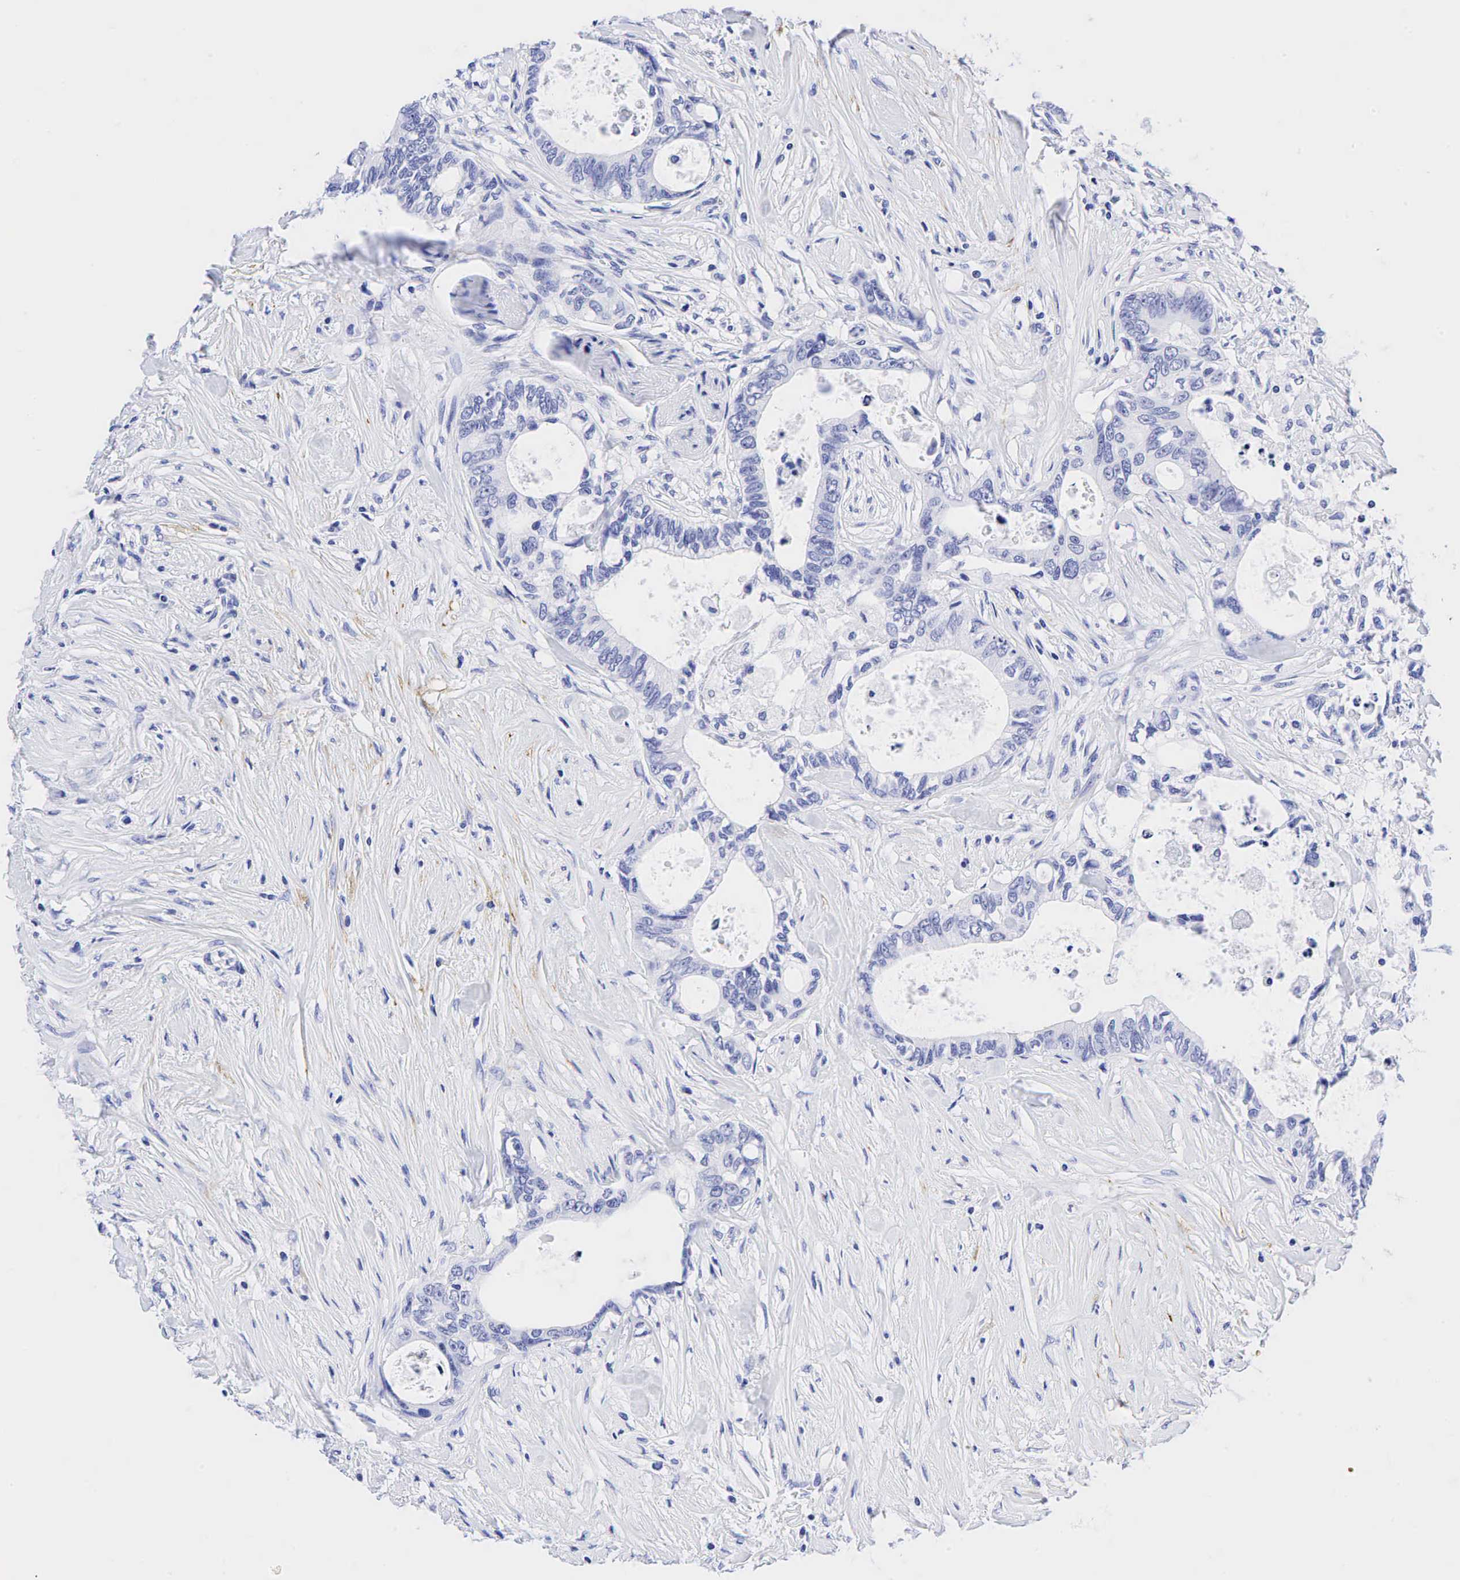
{"staining": {"intensity": "negative", "quantity": "none", "location": "none"}, "tissue": "colorectal cancer", "cell_type": "Tumor cells", "image_type": "cancer", "snomed": [{"axis": "morphology", "description": "Adenocarcinoma, NOS"}, {"axis": "topography", "description": "Rectum"}], "caption": "A histopathology image of human colorectal cancer (adenocarcinoma) is negative for staining in tumor cells.", "gene": "KRT7", "patient": {"sex": "female", "age": 57}}